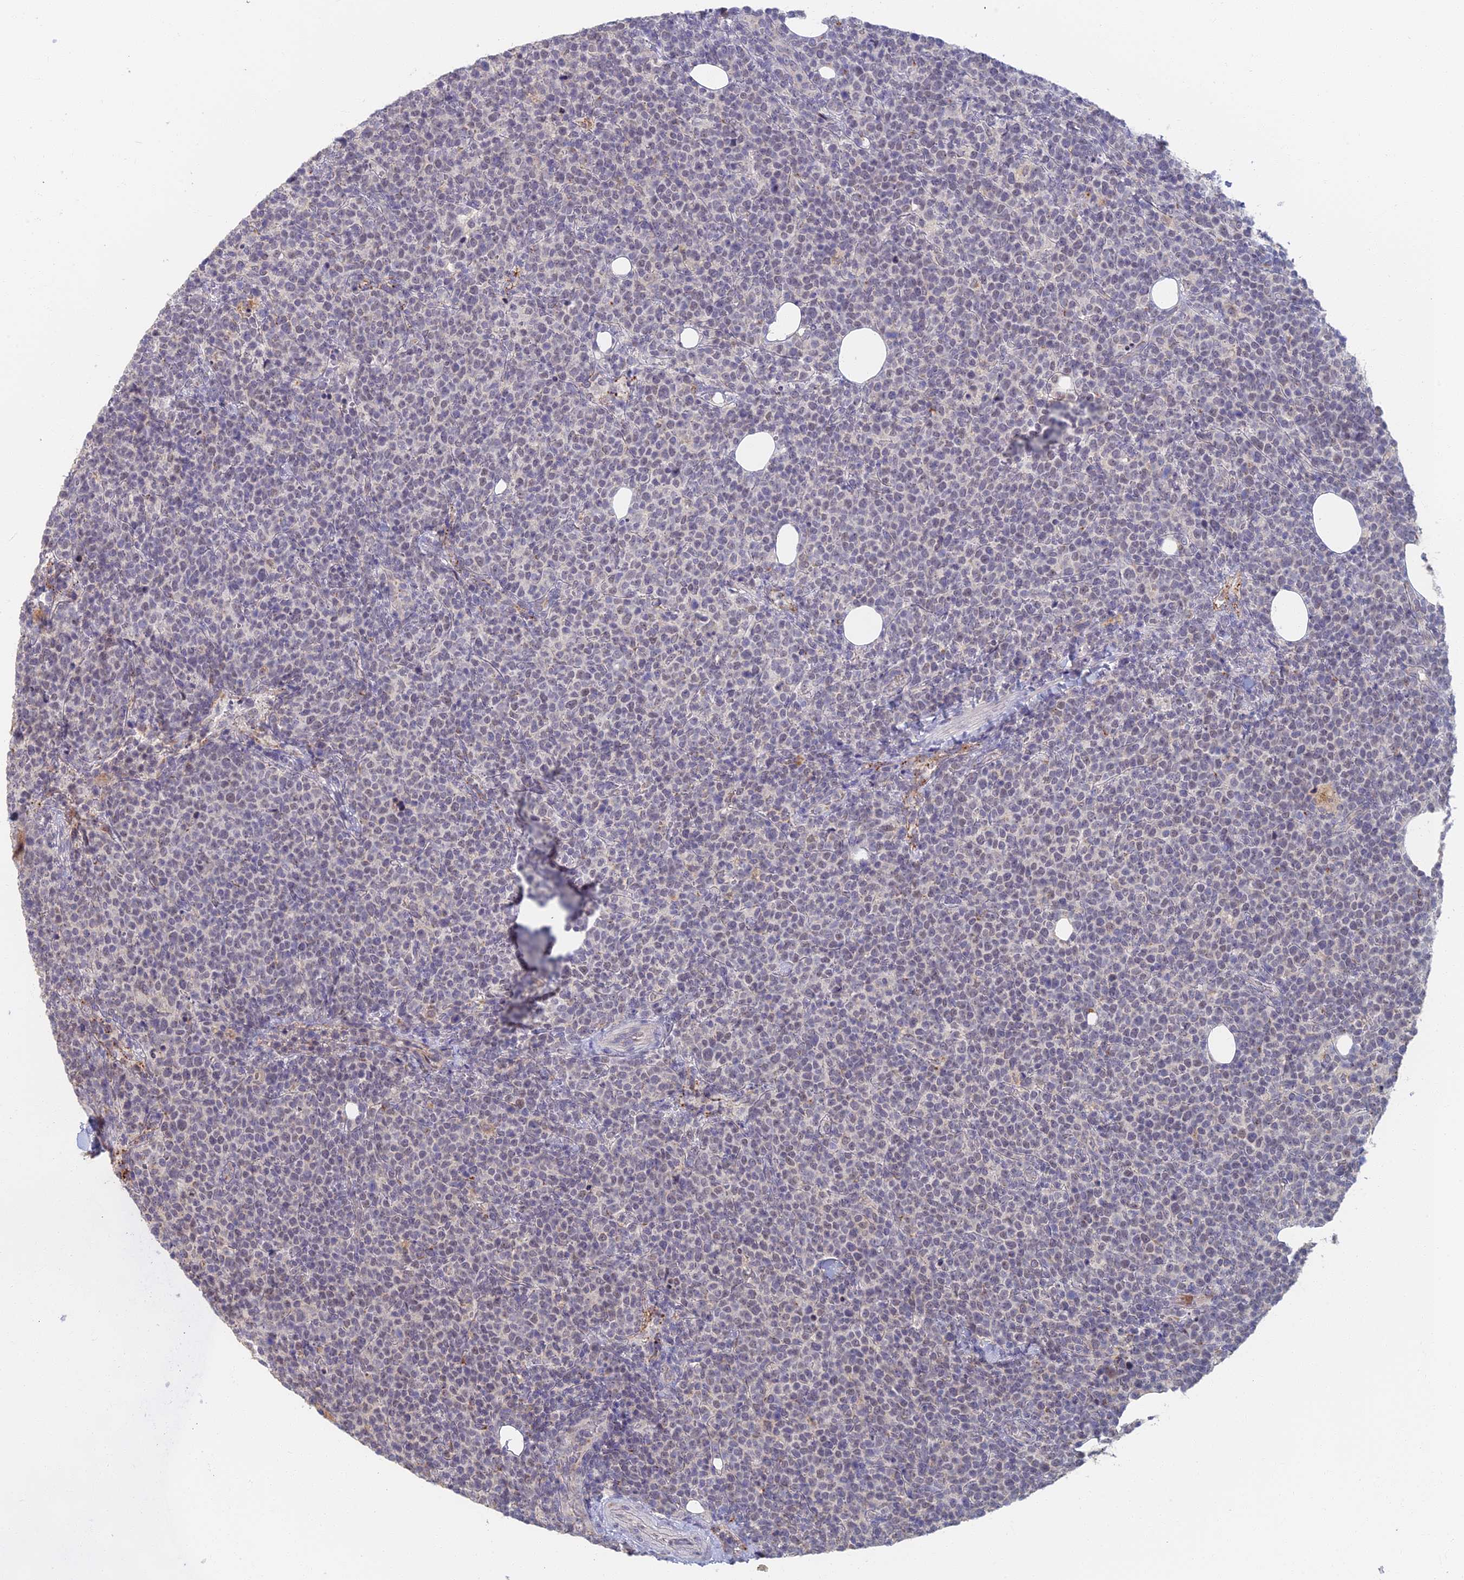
{"staining": {"intensity": "negative", "quantity": "none", "location": "none"}, "tissue": "lymphoma", "cell_type": "Tumor cells", "image_type": "cancer", "snomed": [{"axis": "morphology", "description": "Malignant lymphoma, non-Hodgkin's type, High grade"}, {"axis": "topography", "description": "Lymph node"}], "caption": "DAB immunohistochemical staining of lymphoma reveals no significant positivity in tumor cells. (Stains: DAB immunohistochemistry (IHC) with hematoxylin counter stain, Microscopy: brightfield microscopy at high magnification).", "gene": "GPATCH1", "patient": {"sex": "male", "age": 61}}